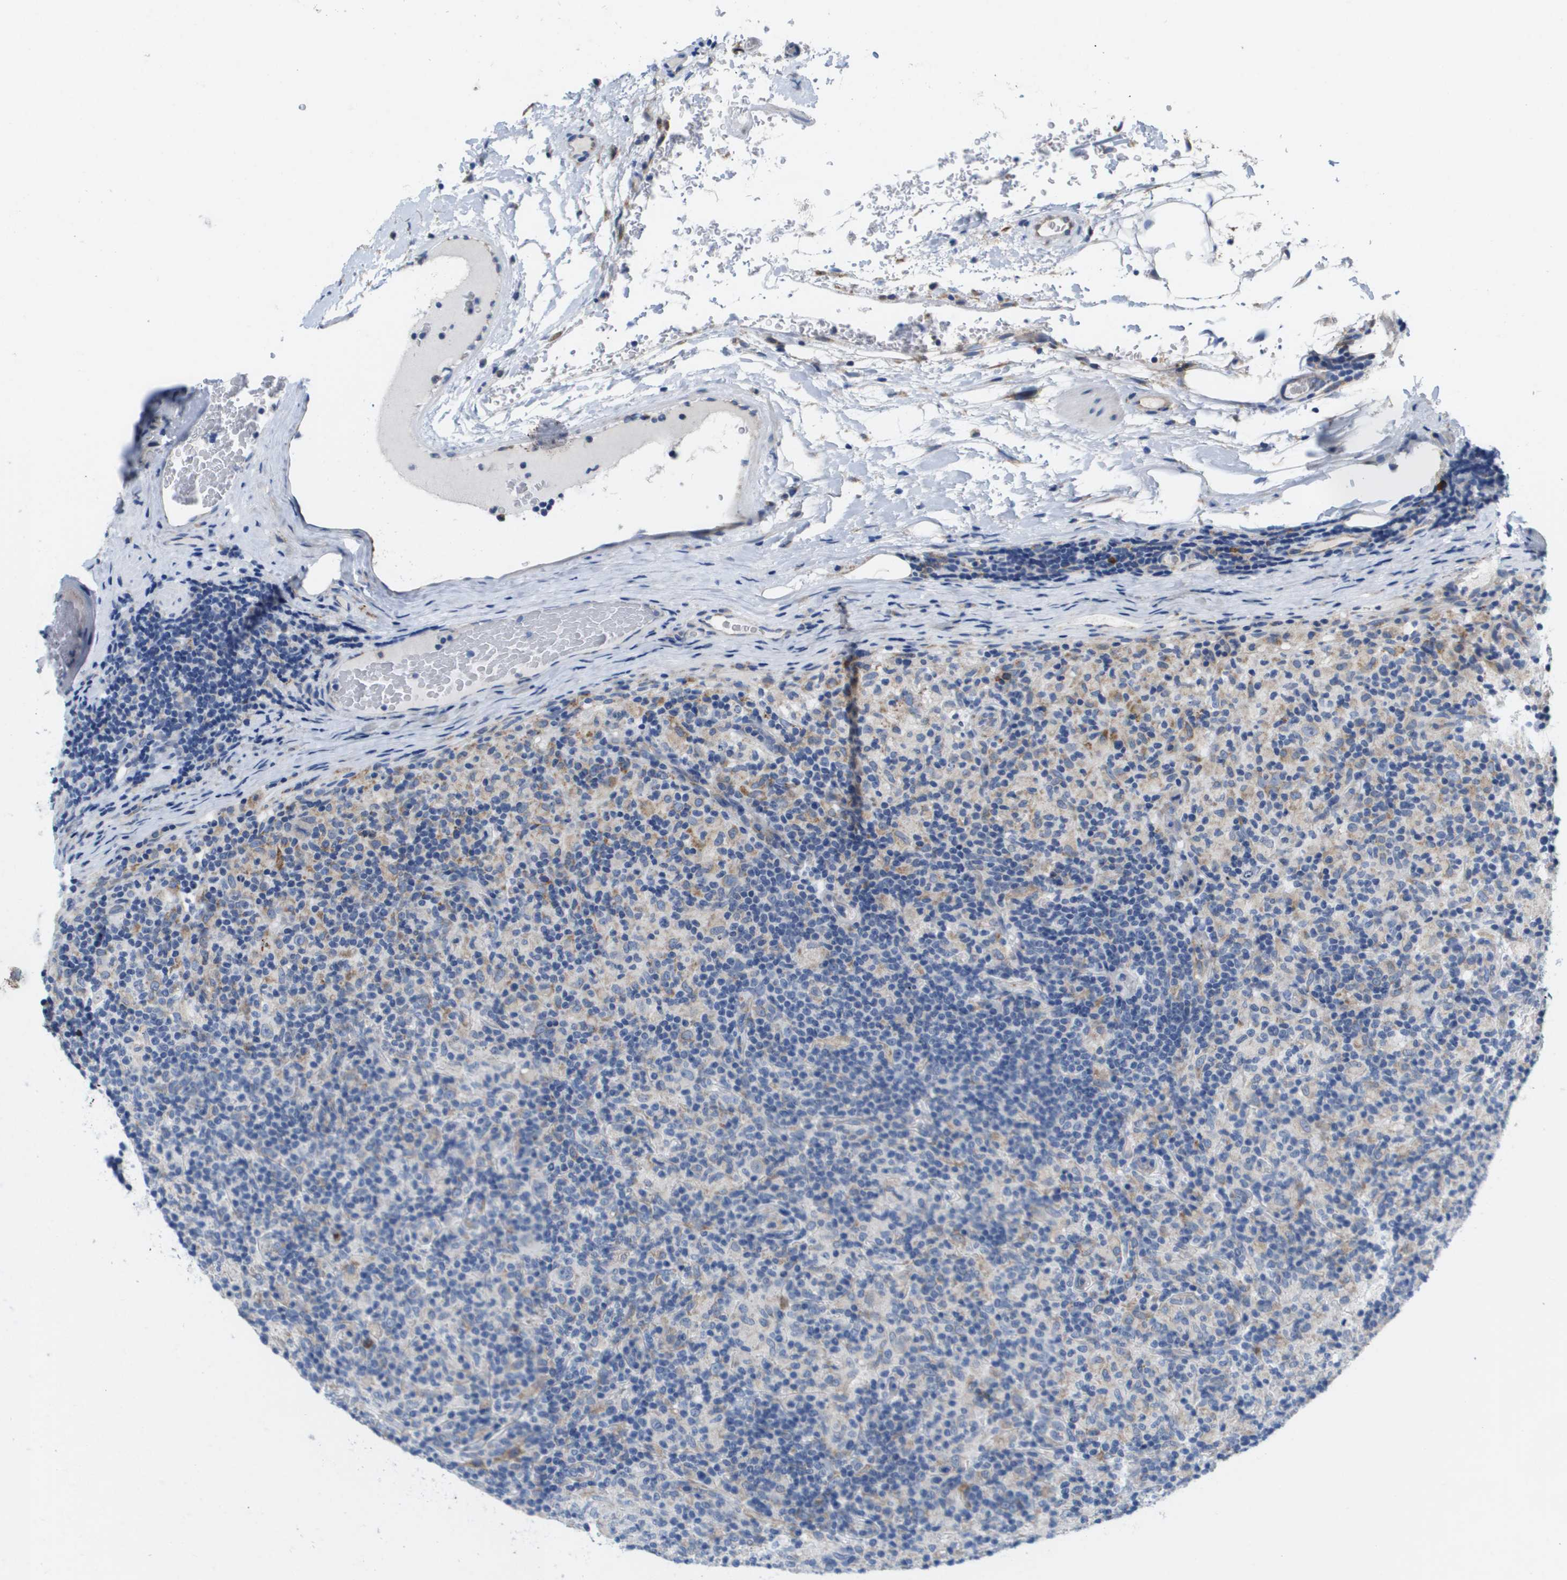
{"staining": {"intensity": "negative", "quantity": "none", "location": "none"}, "tissue": "lymphoma", "cell_type": "Tumor cells", "image_type": "cancer", "snomed": [{"axis": "morphology", "description": "Hodgkin's disease, NOS"}, {"axis": "topography", "description": "Lymph node"}], "caption": "DAB (3,3'-diaminobenzidine) immunohistochemical staining of human Hodgkin's disease displays no significant staining in tumor cells.", "gene": "CD3G", "patient": {"sex": "male", "age": 70}}